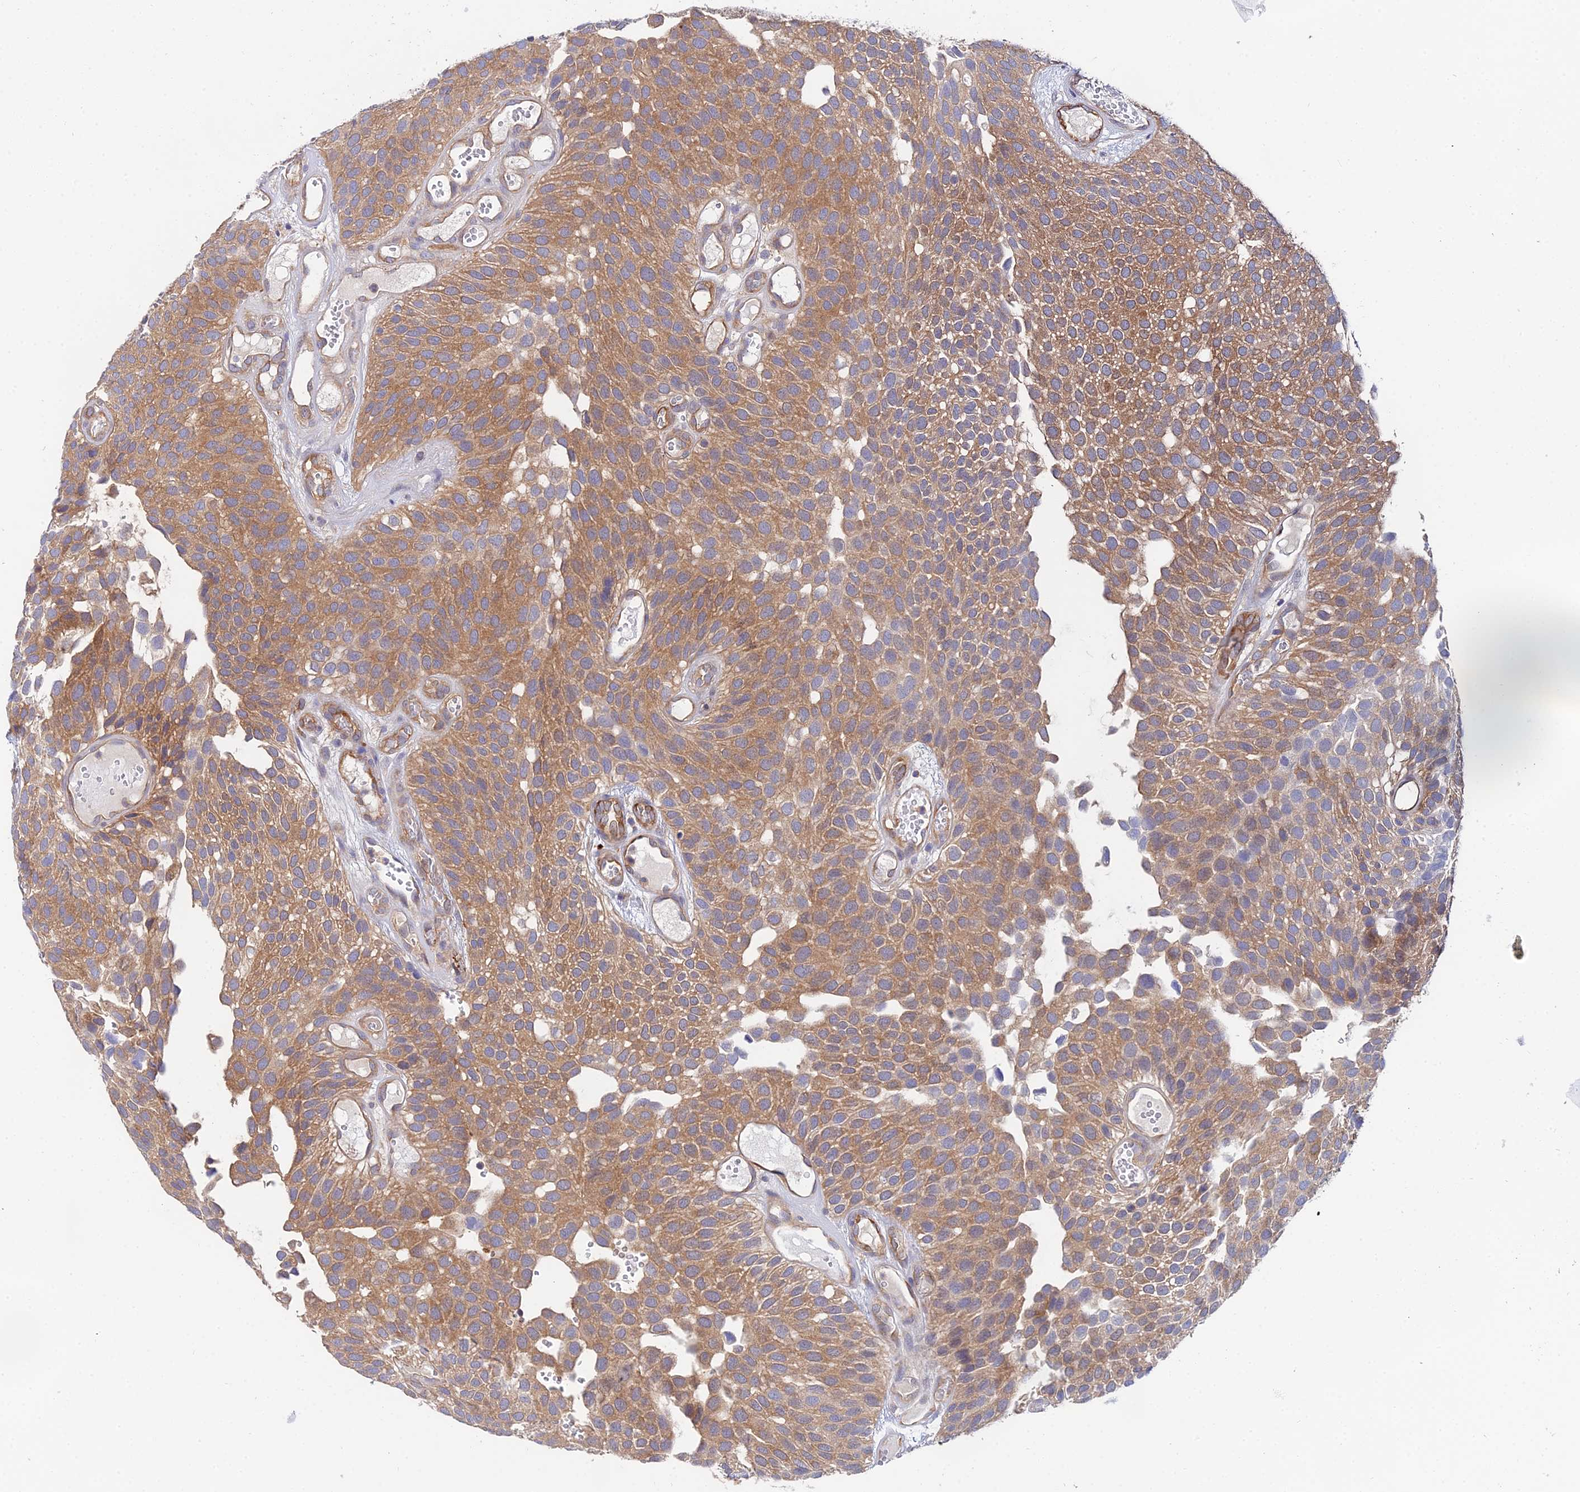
{"staining": {"intensity": "moderate", "quantity": ">75%", "location": "cytoplasmic/membranous"}, "tissue": "urothelial cancer", "cell_type": "Tumor cells", "image_type": "cancer", "snomed": [{"axis": "morphology", "description": "Urothelial carcinoma, Low grade"}, {"axis": "topography", "description": "Urinary bladder"}], "caption": "Urothelial cancer stained with a protein marker shows moderate staining in tumor cells.", "gene": "PPP2R2C", "patient": {"sex": "male", "age": 89}}